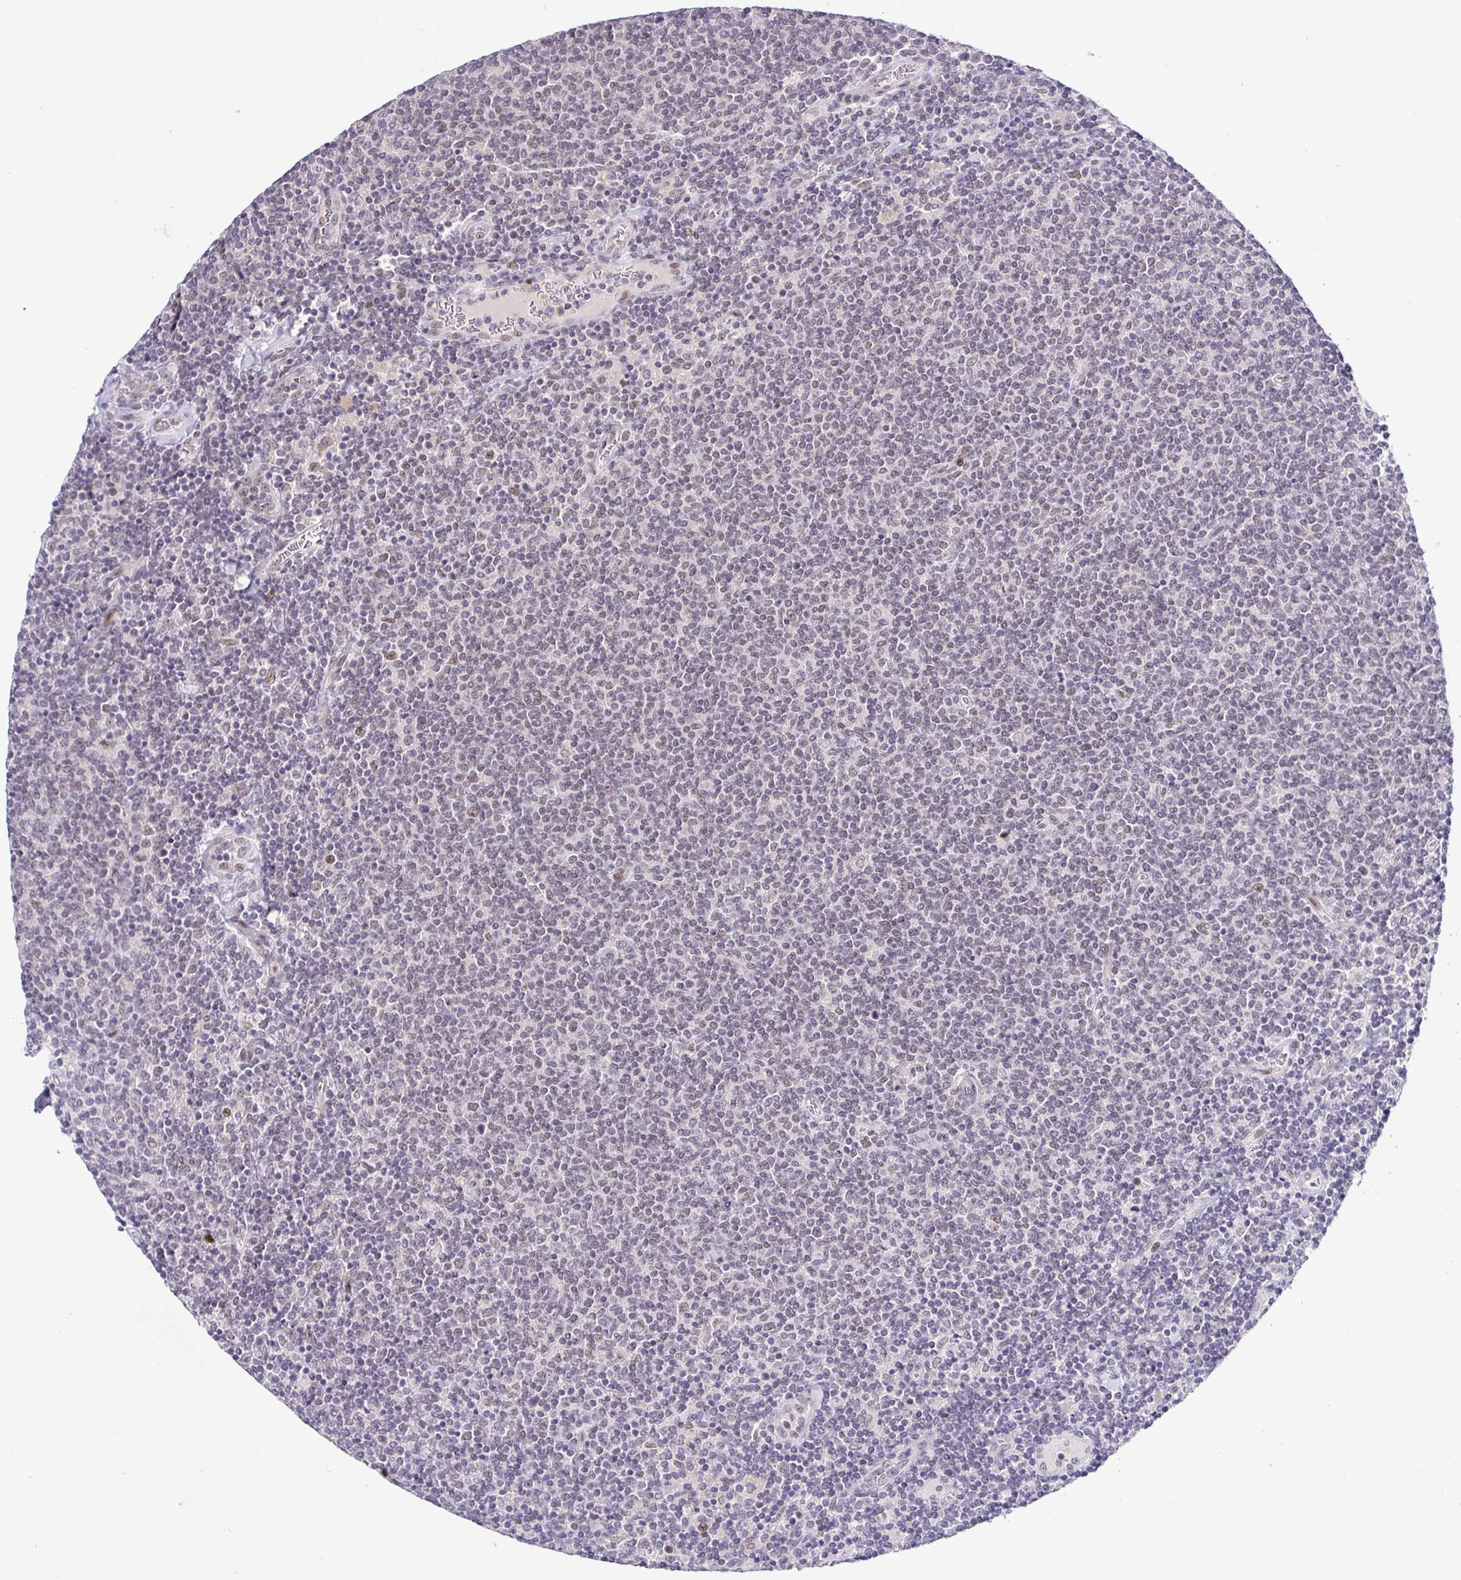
{"staining": {"intensity": "weak", "quantity": "25%-75%", "location": "nuclear"}, "tissue": "lymphoma", "cell_type": "Tumor cells", "image_type": "cancer", "snomed": [{"axis": "morphology", "description": "Malignant lymphoma, non-Hodgkin's type, Low grade"}, {"axis": "topography", "description": "Lymph node"}], "caption": "DAB (3,3'-diaminobenzidine) immunohistochemical staining of human lymphoma shows weak nuclear protein staining in approximately 25%-75% of tumor cells. The staining was performed using DAB (3,3'-diaminobenzidine), with brown indicating positive protein expression. Nuclei are stained blue with hematoxylin.", "gene": "NUP188", "patient": {"sex": "male", "age": 52}}